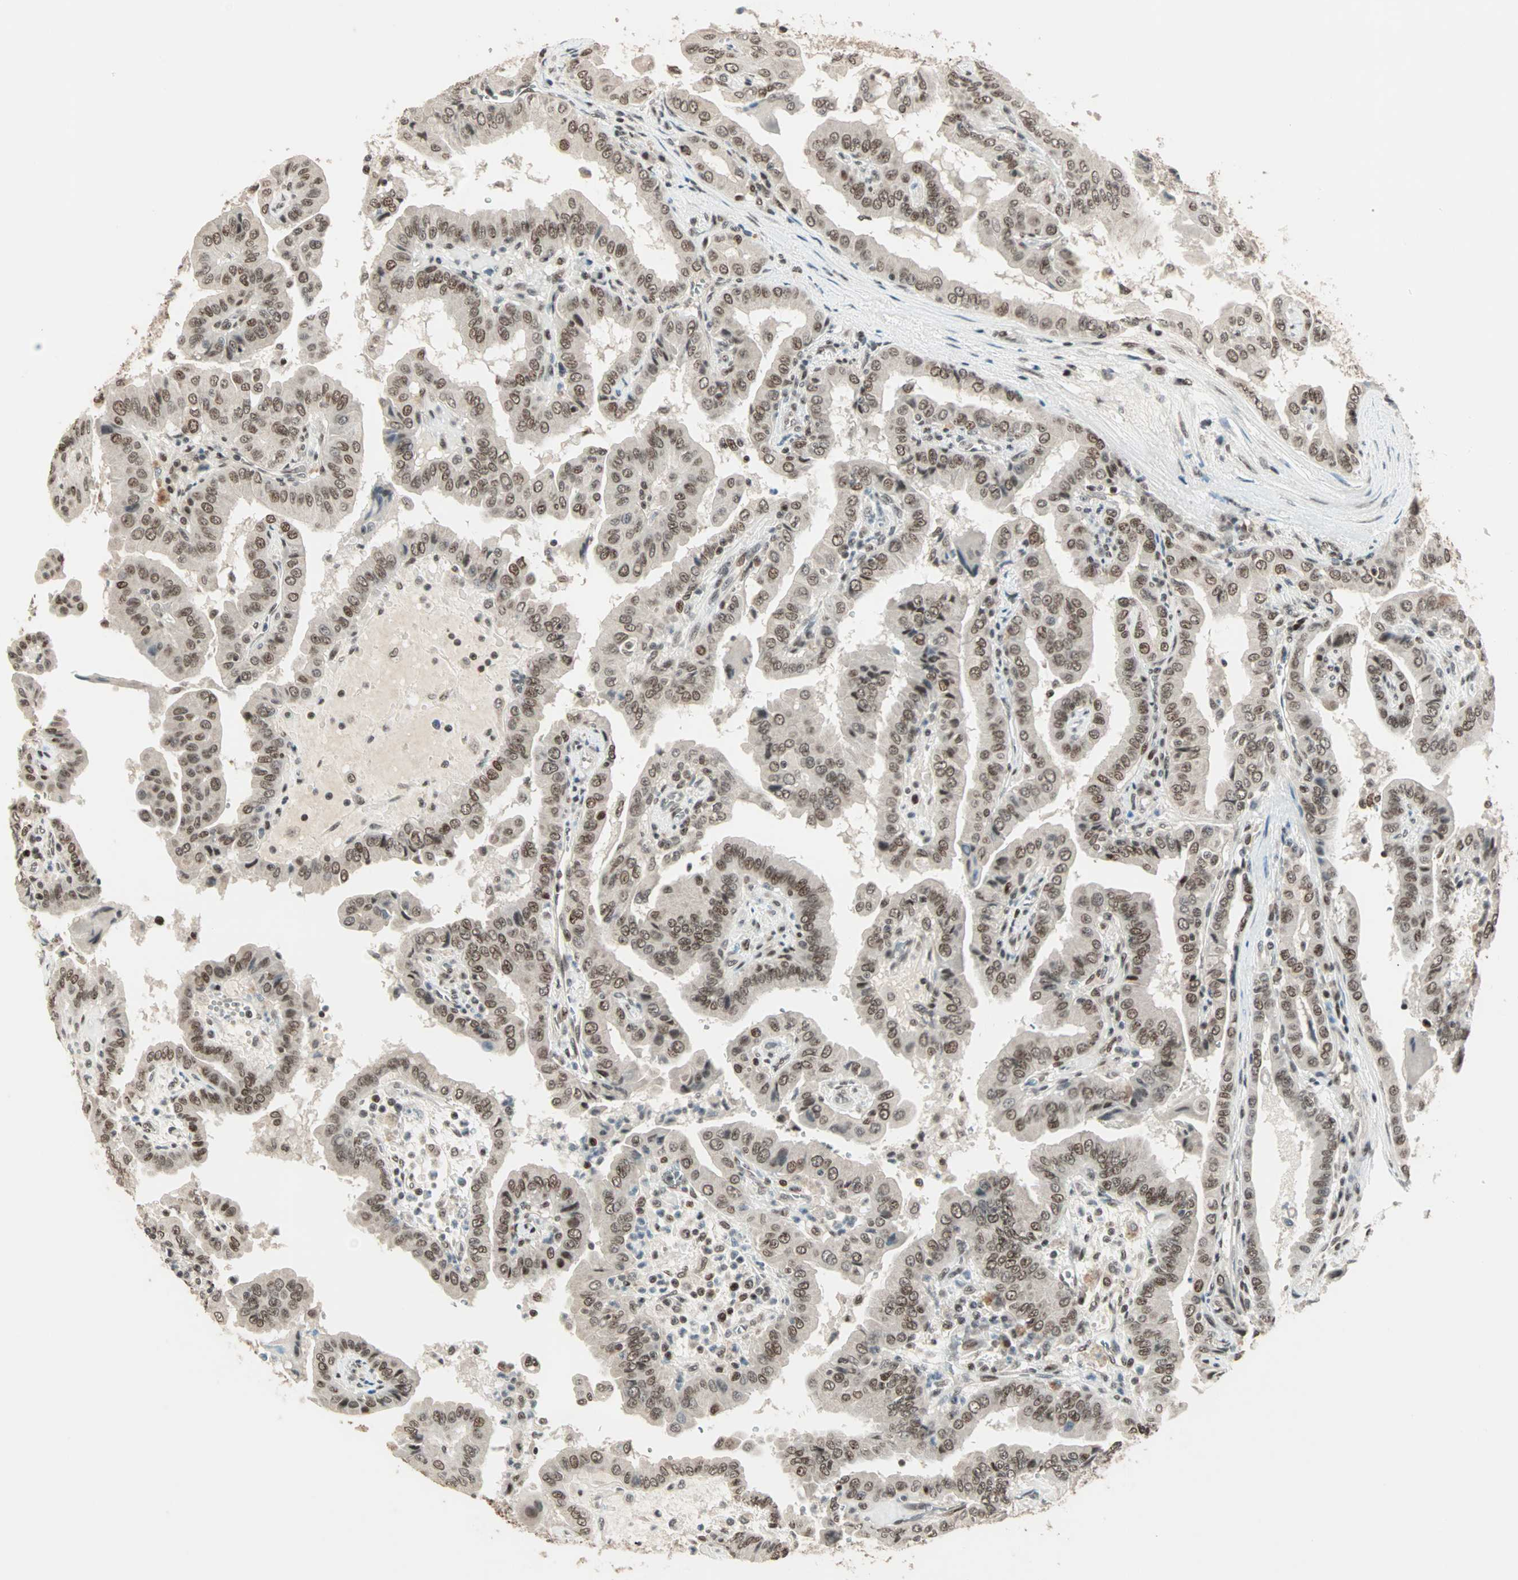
{"staining": {"intensity": "moderate", "quantity": ">75%", "location": "nuclear"}, "tissue": "thyroid cancer", "cell_type": "Tumor cells", "image_type": "cancer", "snomed": [{"axis": "morphology", "description": "Papillary adenocarcinoma, NOS"}, {"axis": "topography", "description": "Thyroid gland"}], "caption": "Human thyroid cancer stained for a protein (brown) reveals moderate nuclear positive expression in approximately >75% of tumor cells.", "gene": "MDC1", "patient": {"sex": "male", "age": 33}}